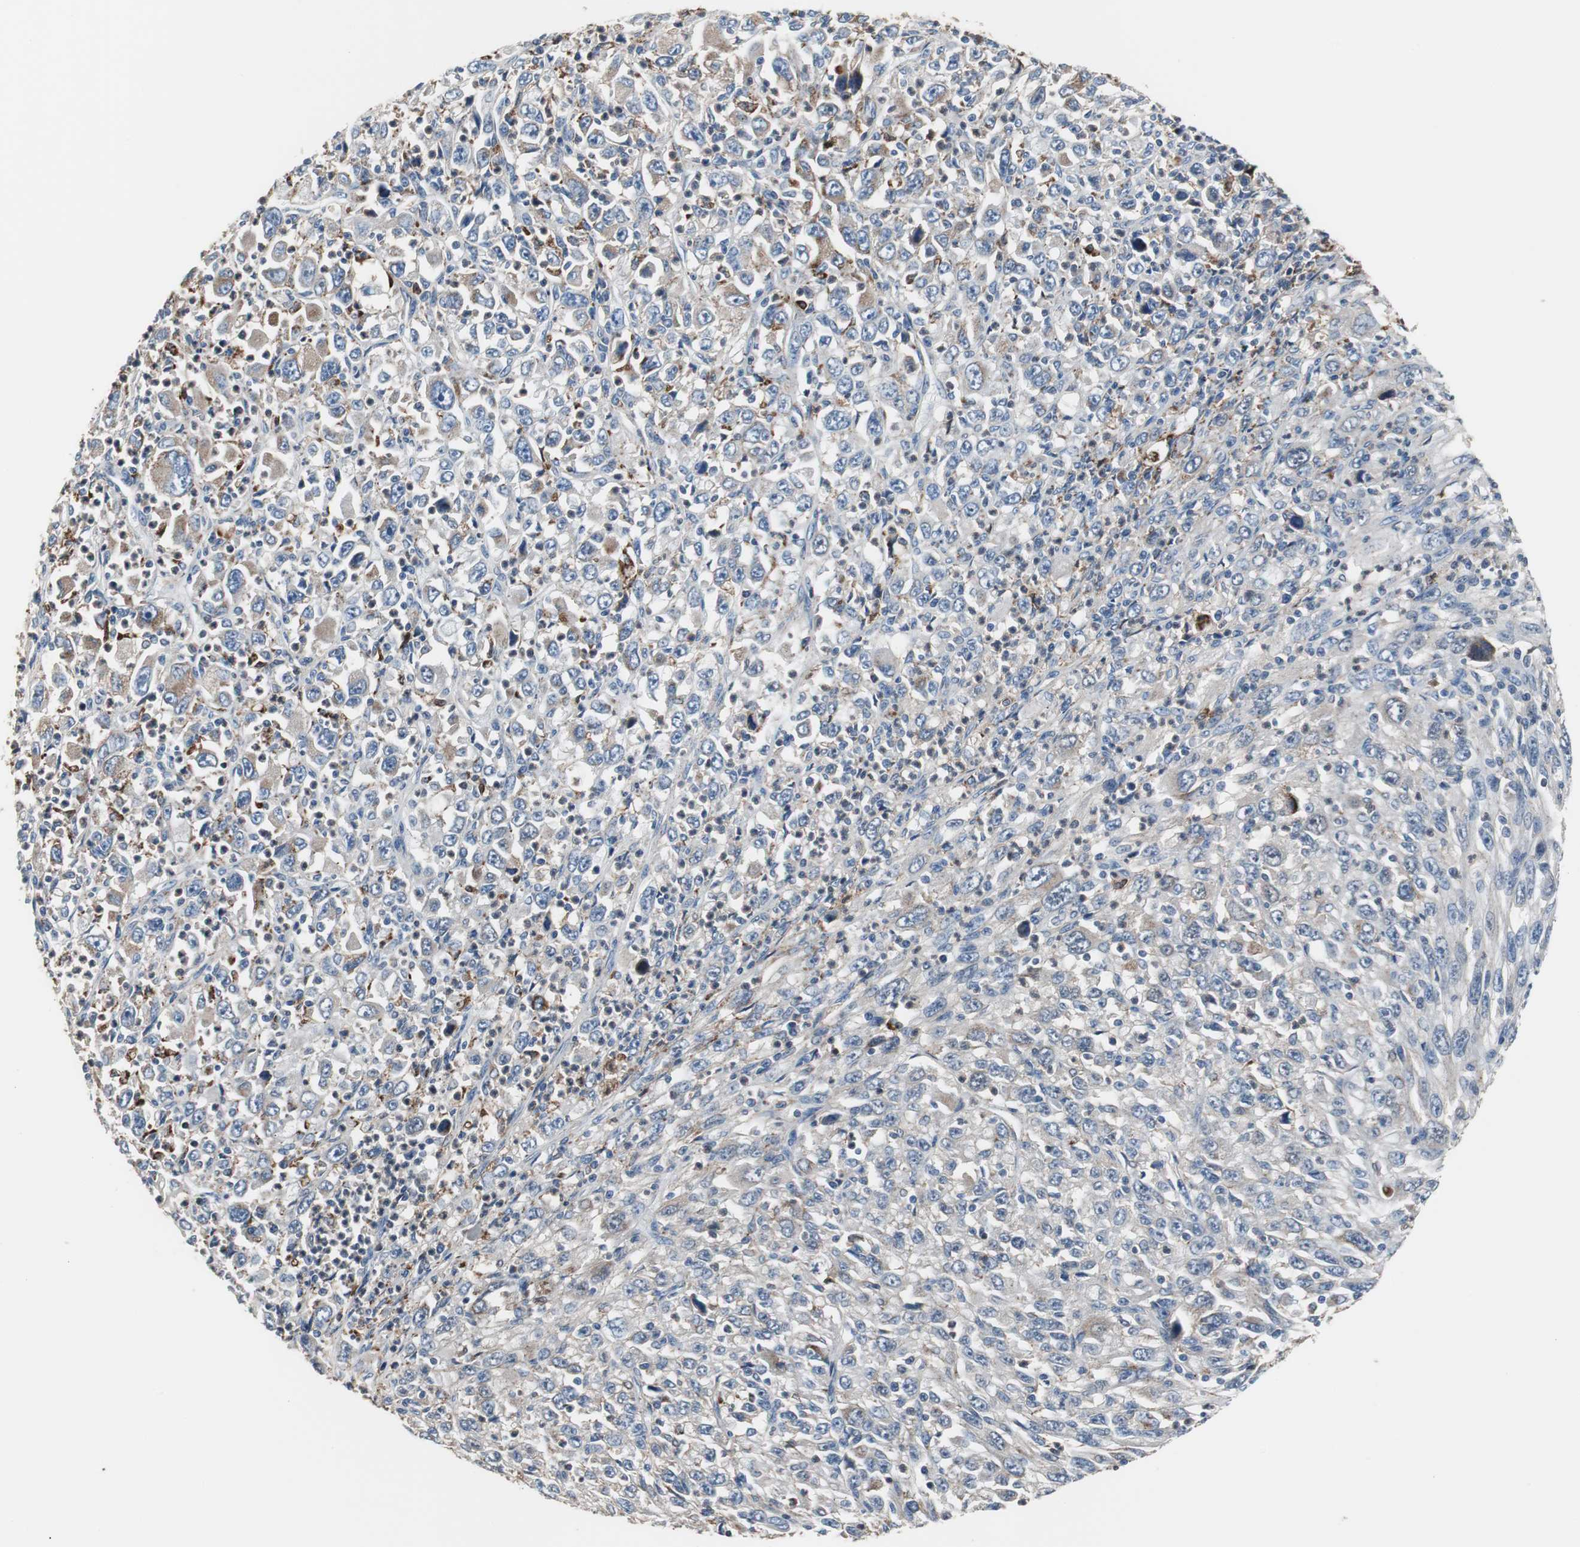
{"staining": {"intensity": "weak", "quantity": "<25%", "location": "cytoplasmic/membranous"}, "tissue": "melanoma", "cell_type": "Tumor cells", "image_type": "cancer", "snomed": [{"axis": "morphology", "description": "Malignant melanoma, Metastatic site"}, {"axis": "topography", "description": "Skin"}], "caption": "DAB (3,3'-diaminobenzidine) immunohistochemical staining of melanoma demonstrates no significant positivity in tumor cells.", "gene": "ANXA4", "patient": {"sex": "female", "age": 56}}